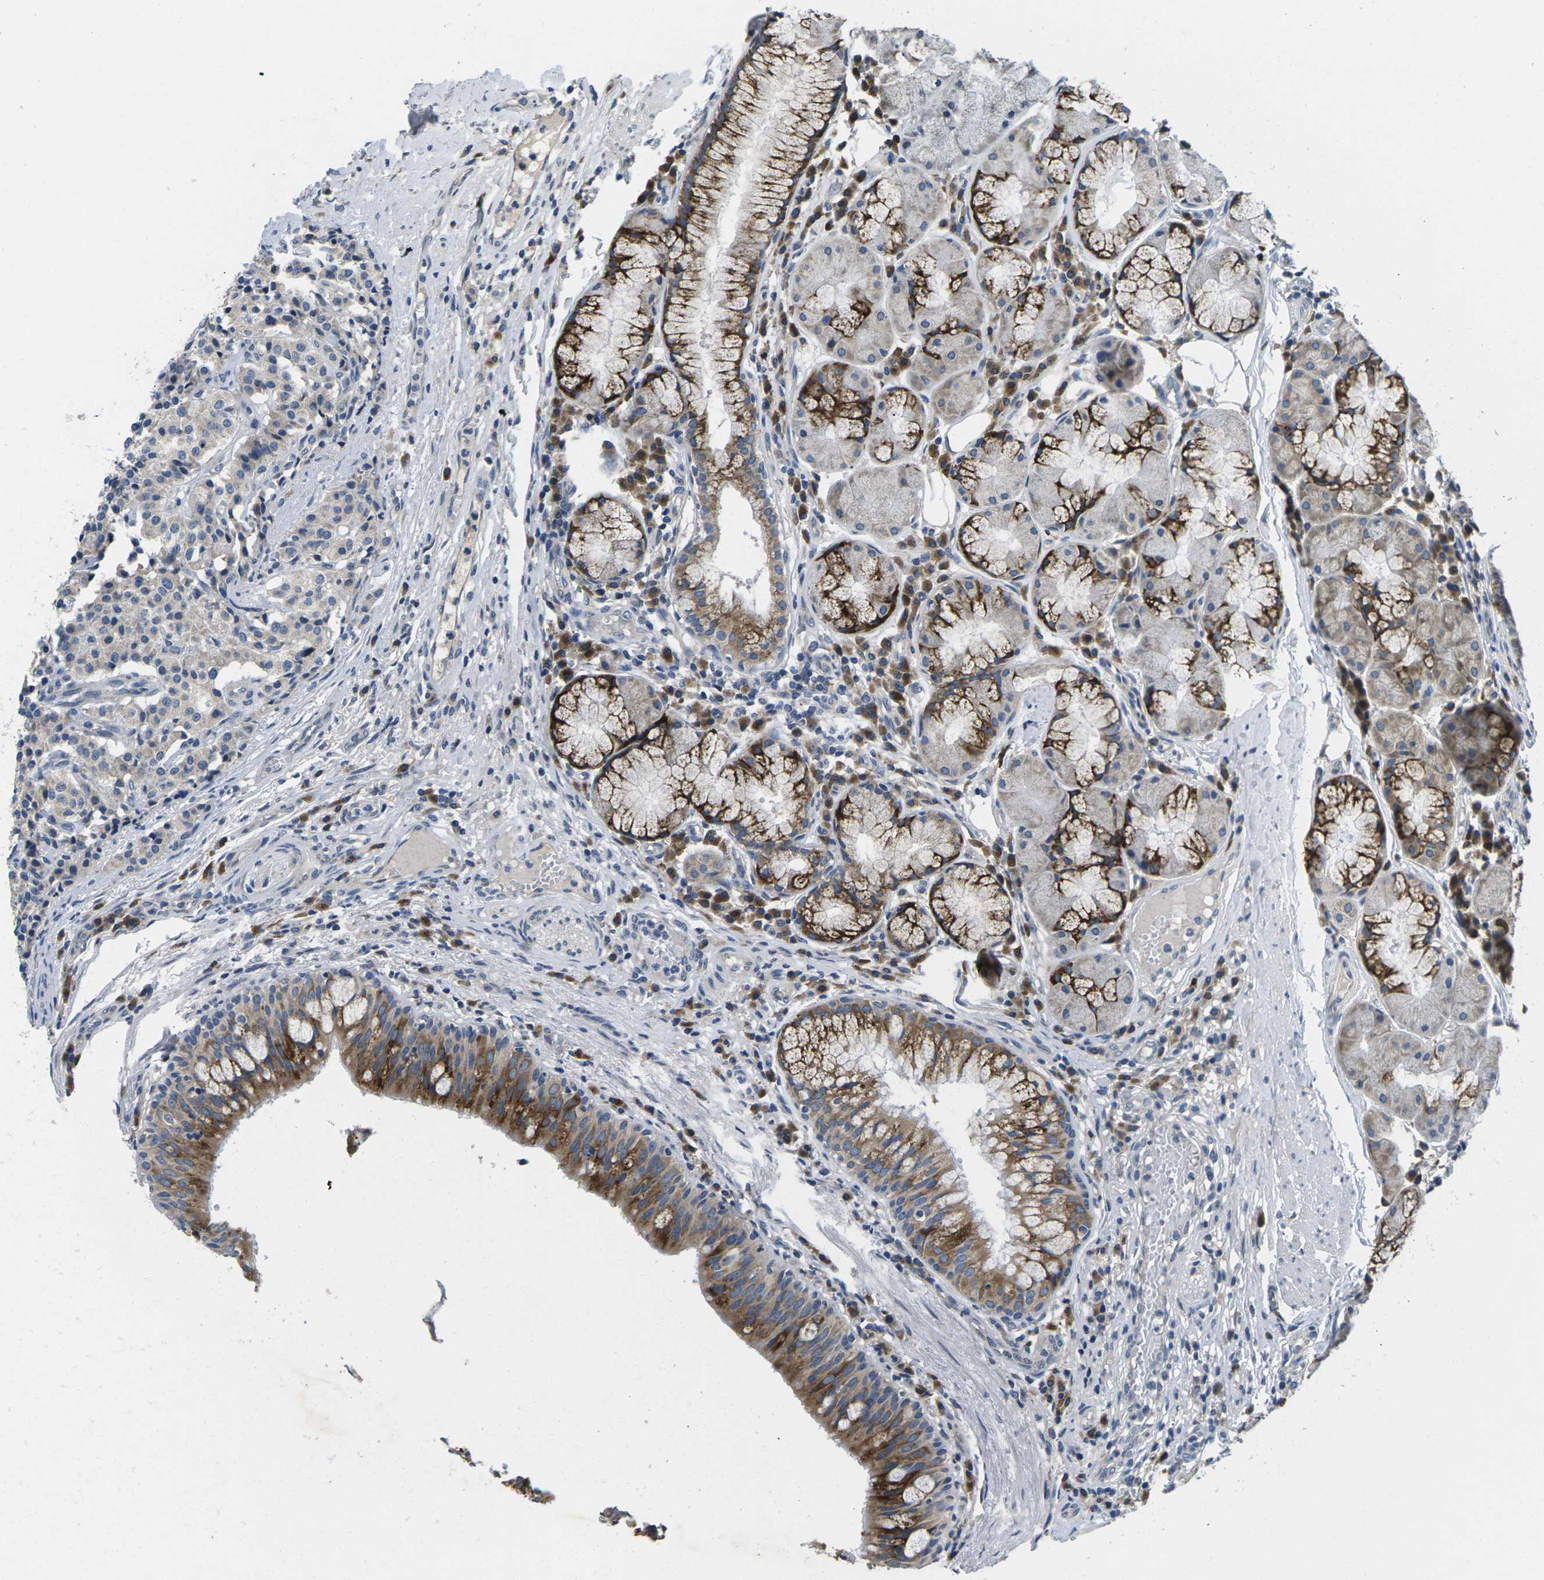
{"staining": {"intensity": "negative", "quantity": "none", "location": "none"}, "tissue": "carcinoid", "cell_type": "Tumor cells", "image_type": "cancer", "snomed": [{"axis": "morphology", "description": "Carcinoid, malignant, NOS"}, {"axis": "topography", "description": "Lung"}], "caption": "Immunohistochemical staining of carcinoid reveals no significant expression in tumor cells.", "gene": "ERGIC3", "patient": {"sex": "male", "age": 30}}